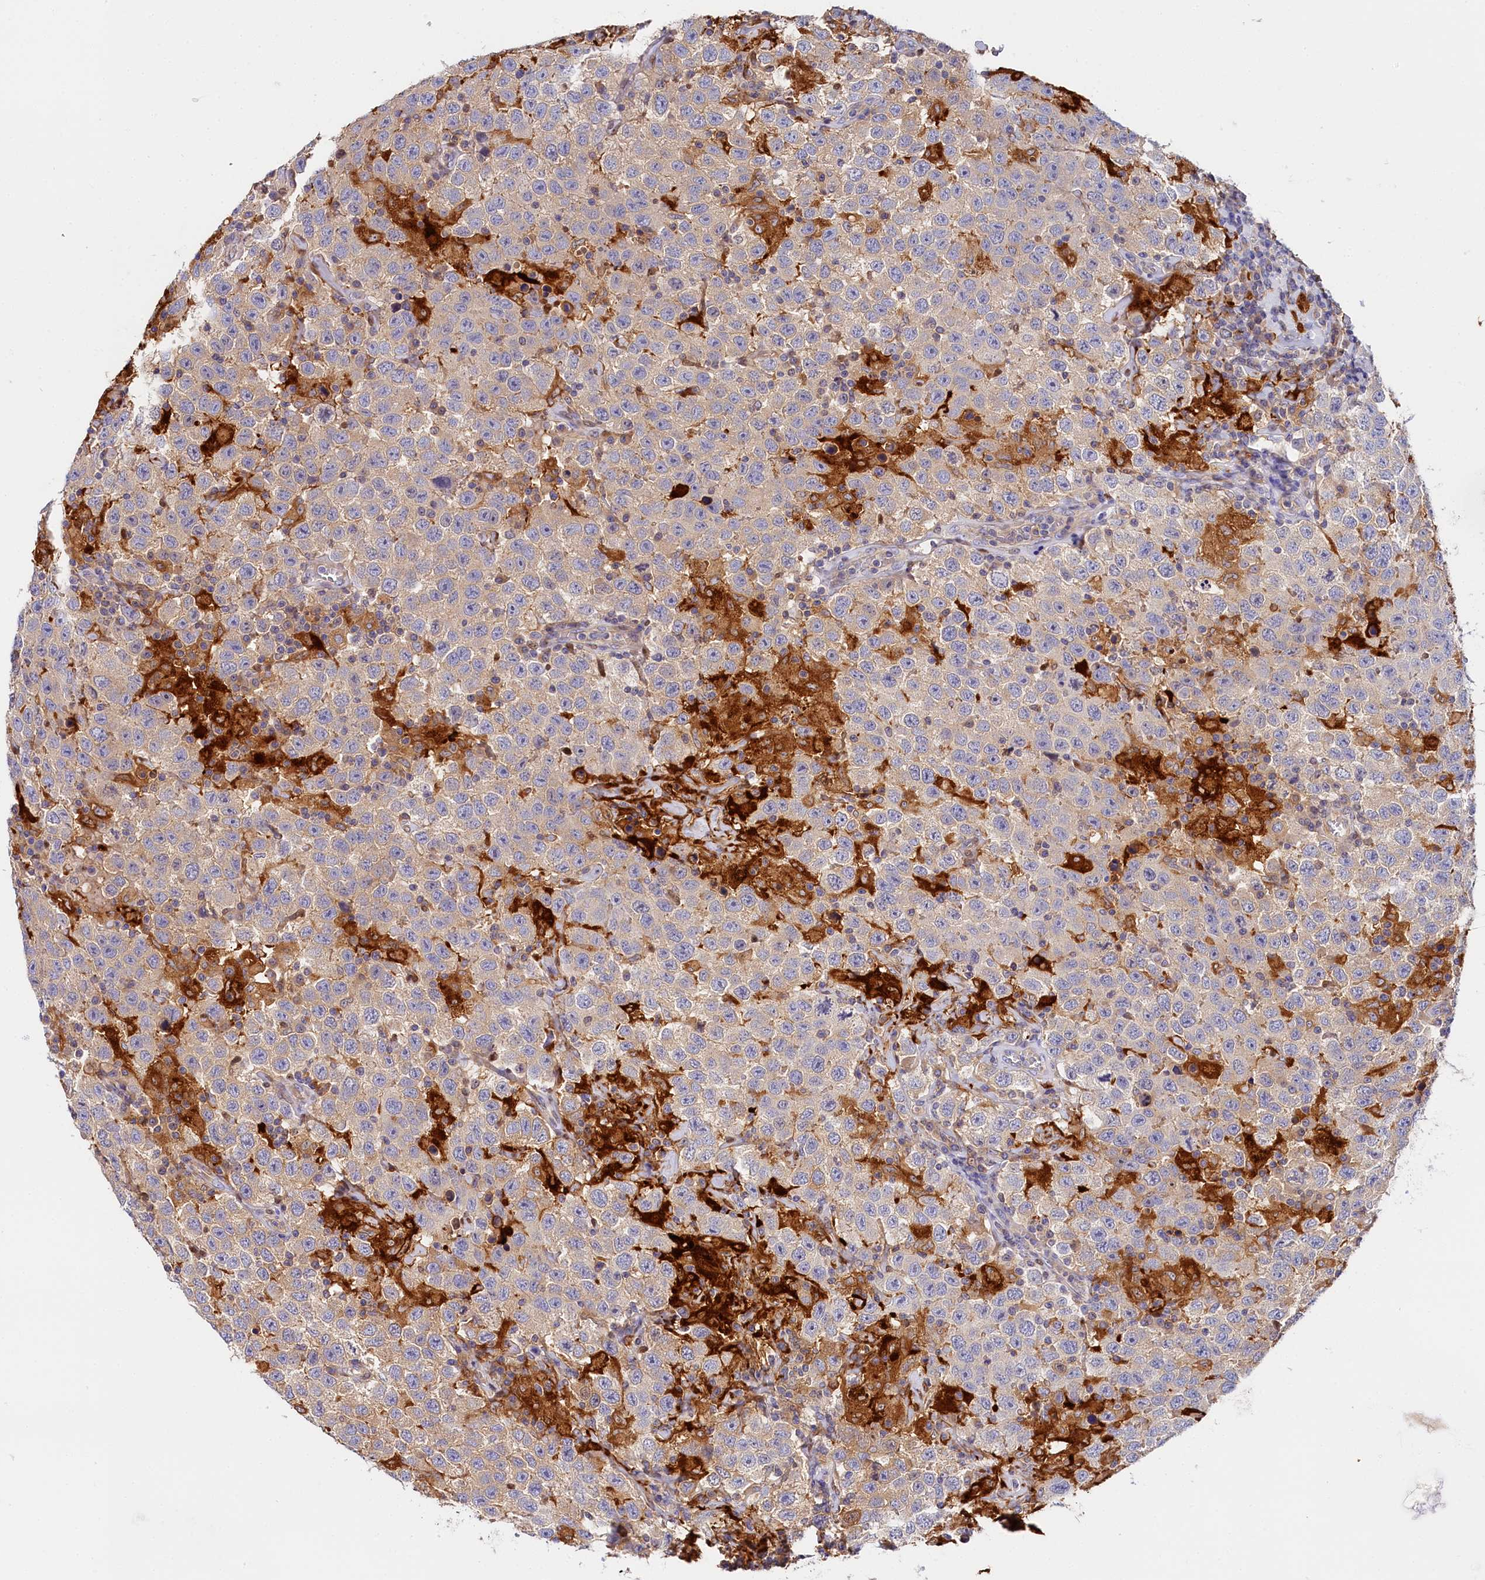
{"staining": {"intensity": "negative", "quantity": "none", "location": "none"}, "tissue": "testis cancer", "cell_type": "Tumor cells", "image_type": "cancer", "snomed": [{"axis": "morphology", "description": "Seminoma, NOS"}, {"axis": "topography", "description": "Testis"}], "caption": "IHC image of testis seminoma stained for a protein (brown), which shows no positivity in tumor cells.", "gene": "KATNB1", "patient": {"sex": "male", "age": 41}}